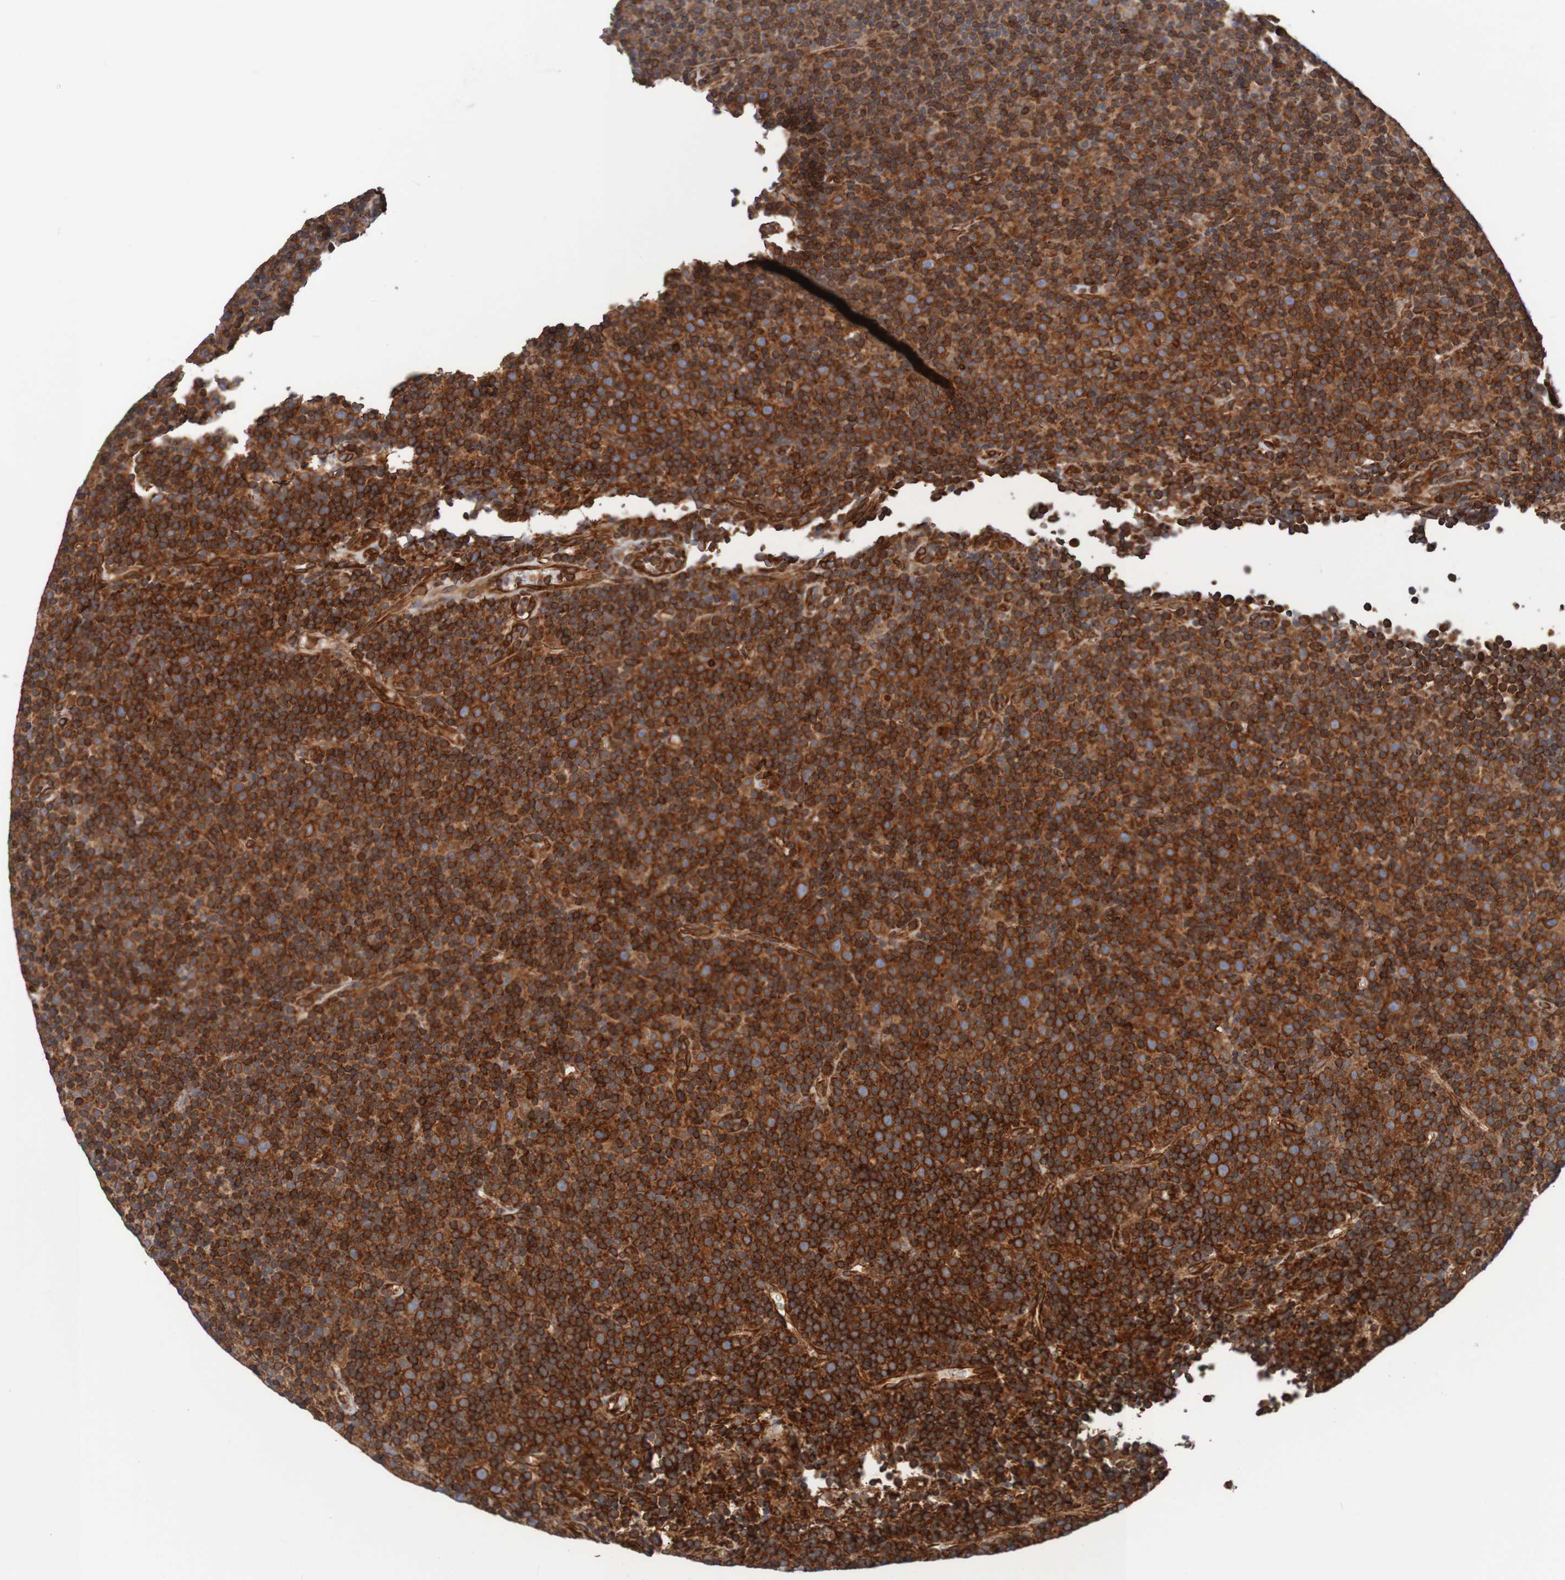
{"staining": {"intensity": "strong", "quantity": ">75%", "location": "cytoplasmic/membranous,nuclear"}, "tissue": "lymphoma", "cell_type": "Tumor cells", "image_type": "cancer", "snomed": [{"axis": "morphology", "description": "Malignant lymphoma, non-Hodgkin's type, Low grade"}, {"axis": "topography", "description": "Lymph node"}], "caption": "Low-grade malignant lymphoma, non-Hodgkin's type tissue displays strong cytoplasmic/membranous and nuclear staining in about >75% of tumor cells, visualized by immunohistochemistry.", "gene": "TMEM109", "patient": {"sex": "female", "age": 67}}